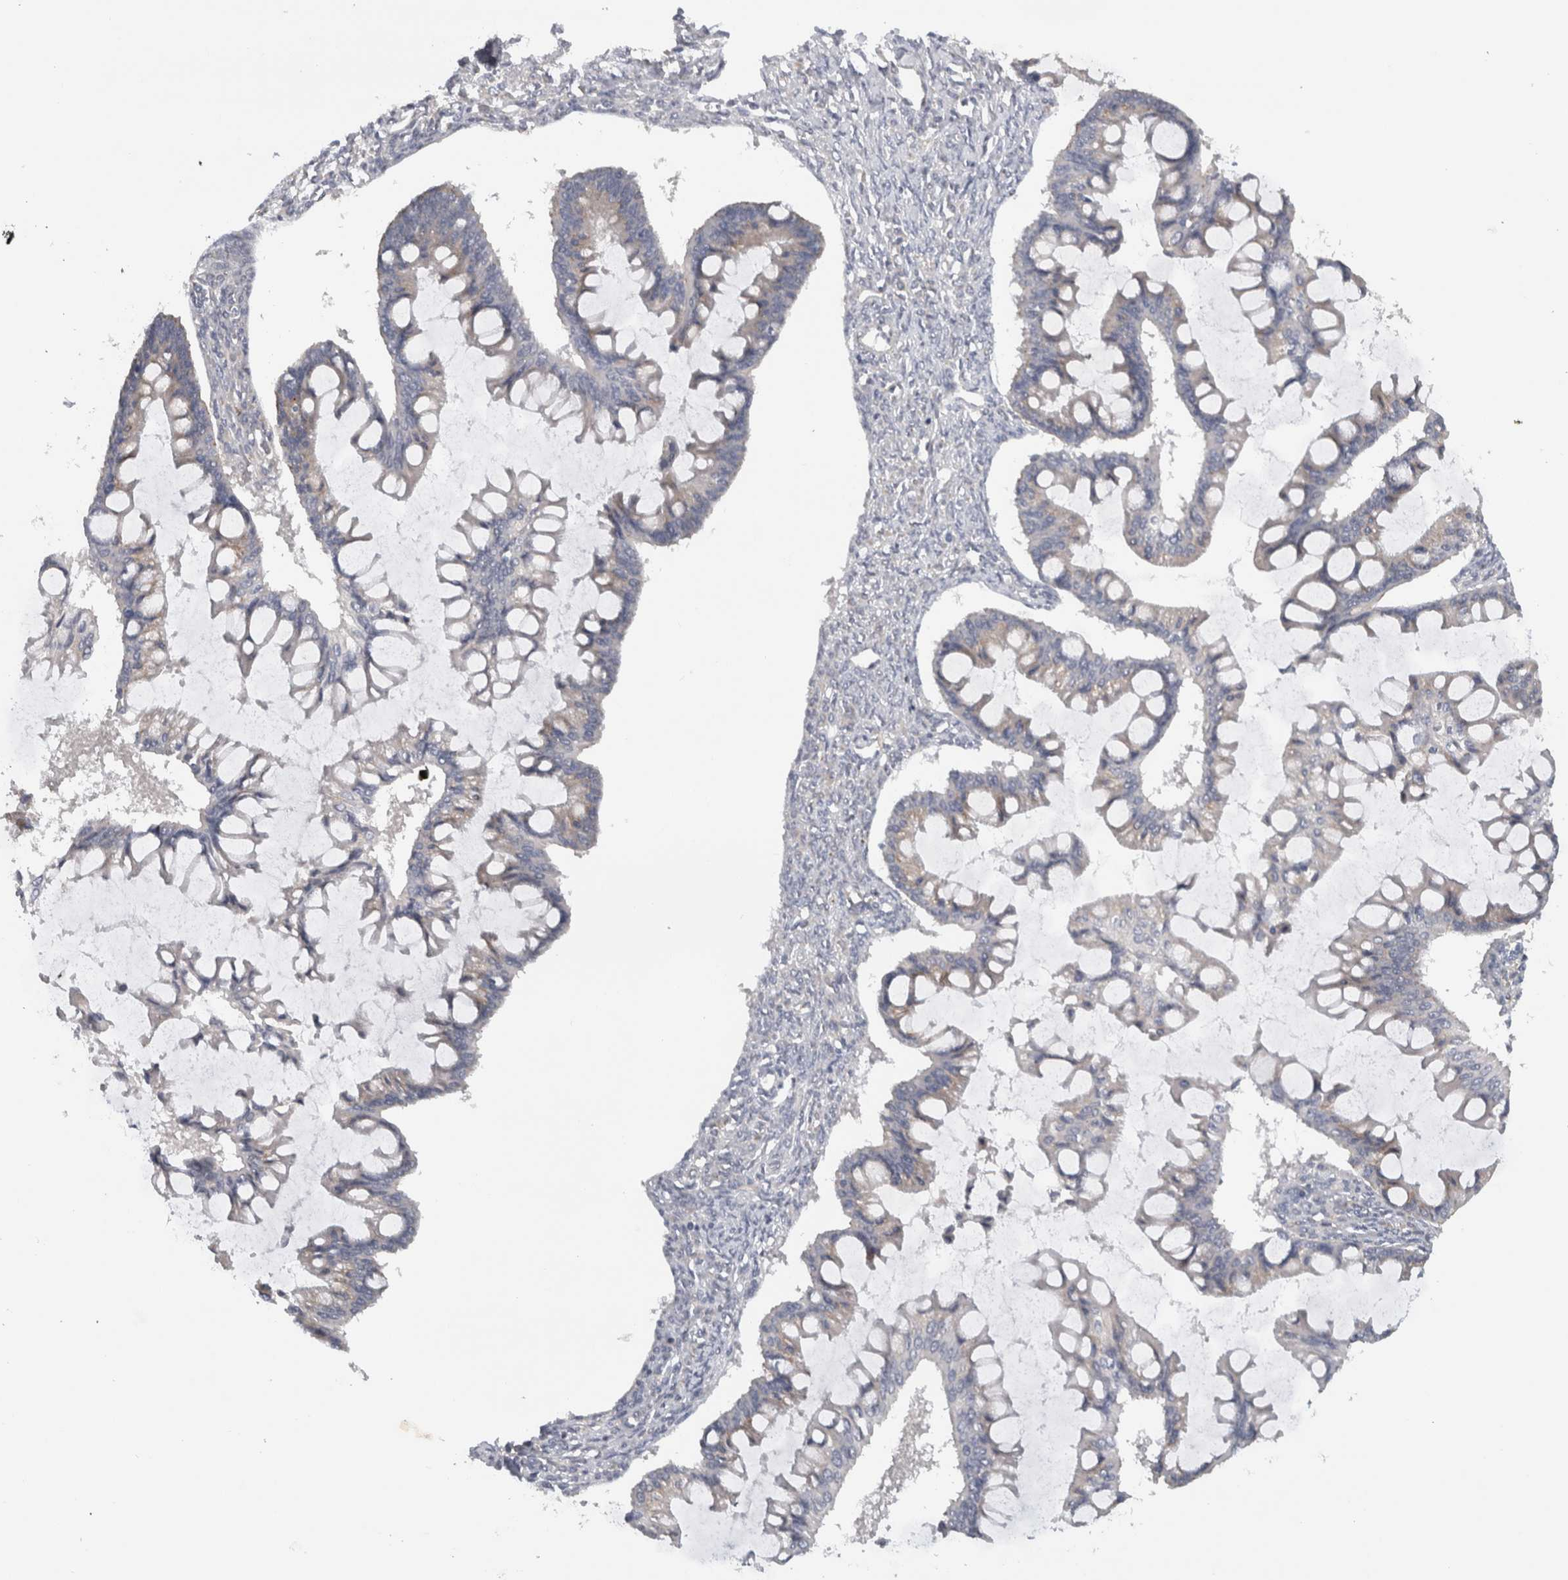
{"staining": {"intensity": "negative", "quantity": "none", "location": "none"}, "tissue": "ovarian cancer", "cell_type": "Tumor cells", "image_type": "cancer", "snomed": [{"axis": "morphology", "description": "Cystadenocarcinoma, mucinous, NOS"}, {"axis": "topography", "description": "Ovary"}], "caption": "Immunohistochemical staining of human ovarian cancer demonstrates no significant positivity in tumor cells.", "gene": "MGAT1", "patient": {"sex": "female", "age": 73}}